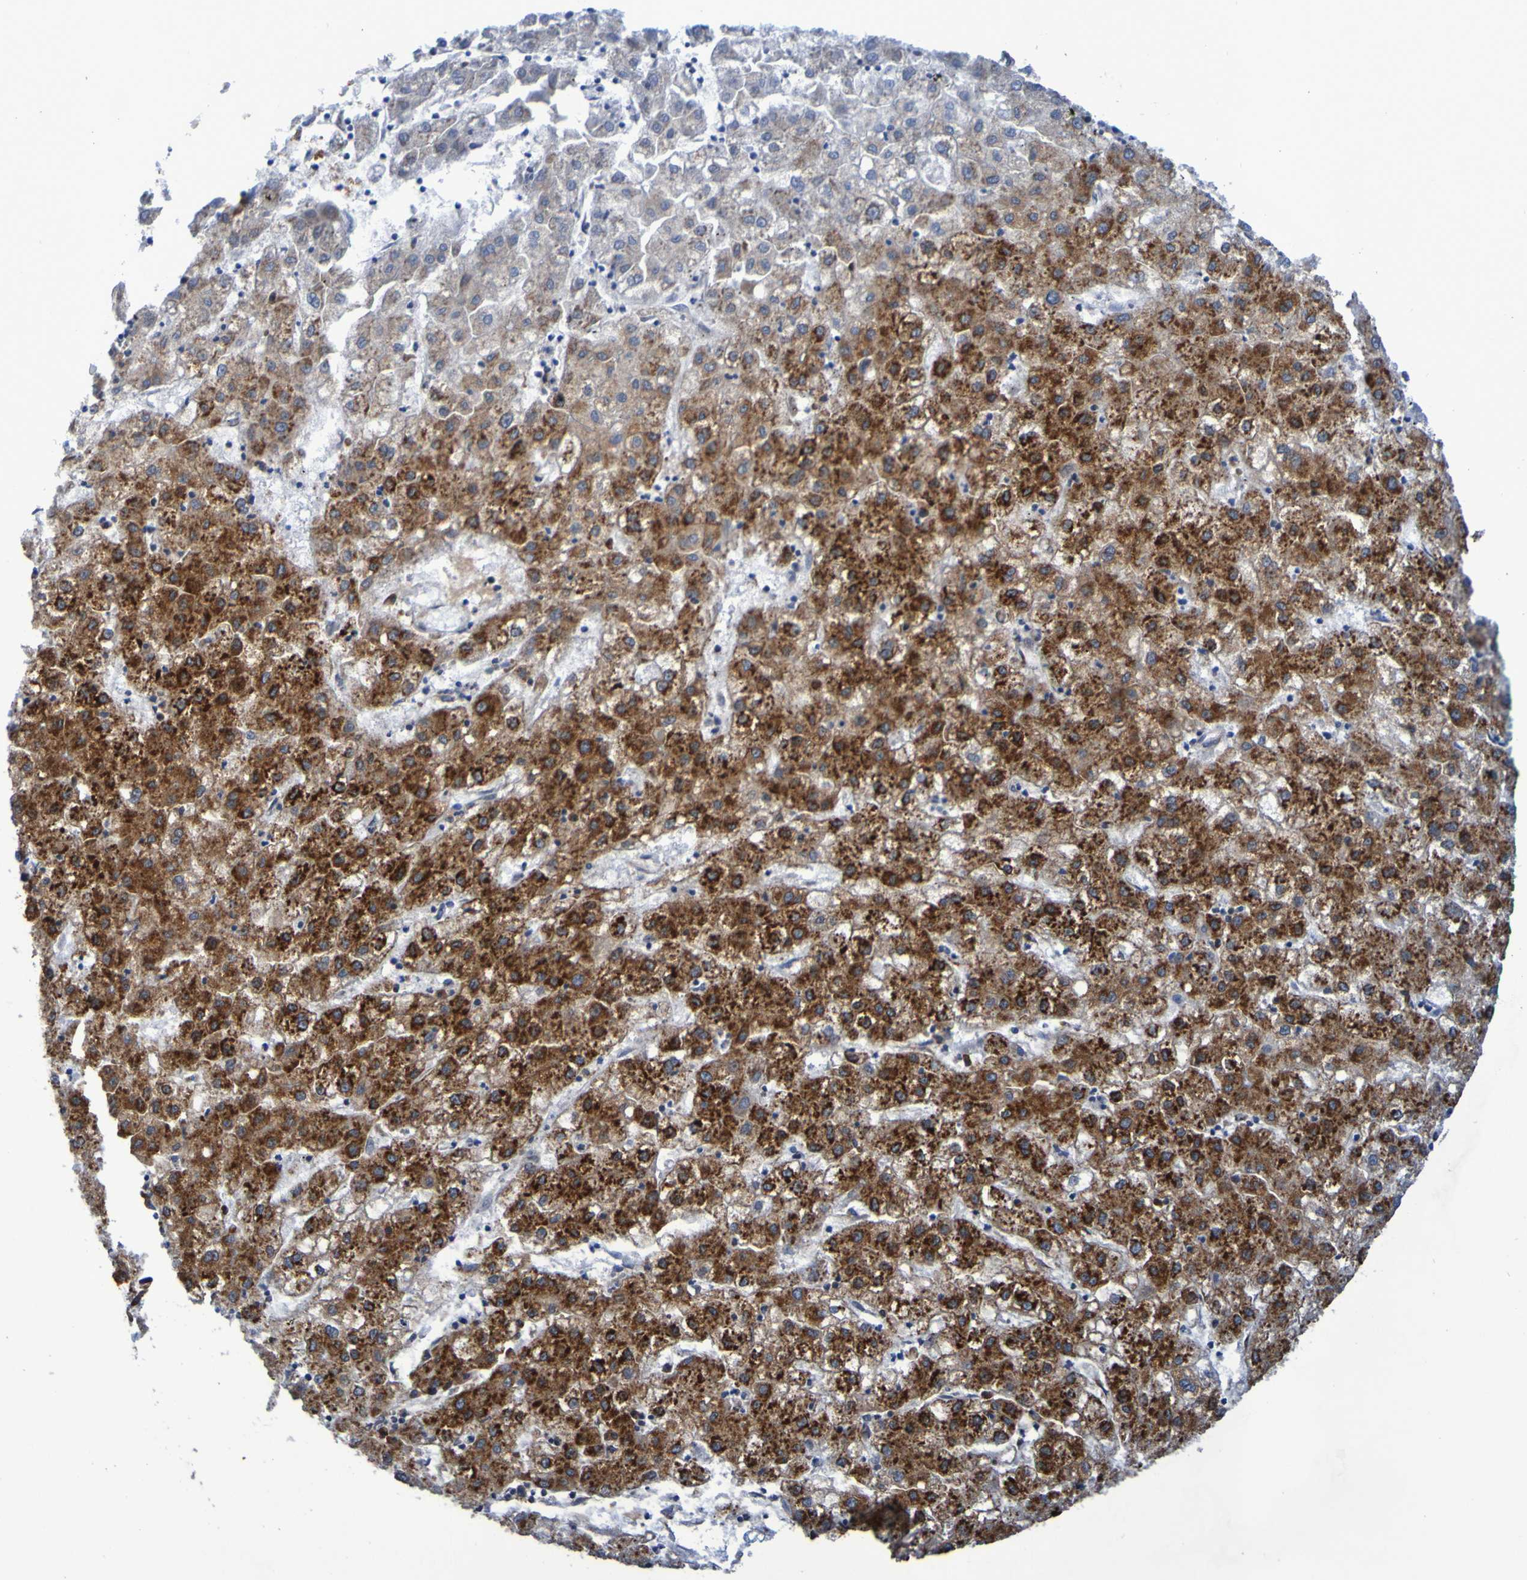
{"staining": {"intensity": "strong", "quantity": "25%-75%", "location": "cytoplasmic/membranous"}, "tissue": "liver cancer", "cell_type": "Tumor cells", "image_type": "cancer", "snomed": [{"axis": "morphology", "description": "Carcinoma, Hepatocellular, NOS"}, {"axis": "topography", "description": "Liver"}], "caption": "Liver hepatocellular carcinoma tissue shows strong cytoplasmic/membranous staining in approximately 25%-75% of tumor cells, visualized by immunohistochemistry.", "gene": "FKBP3", "patient": {"sex": "male", "age": 72}}